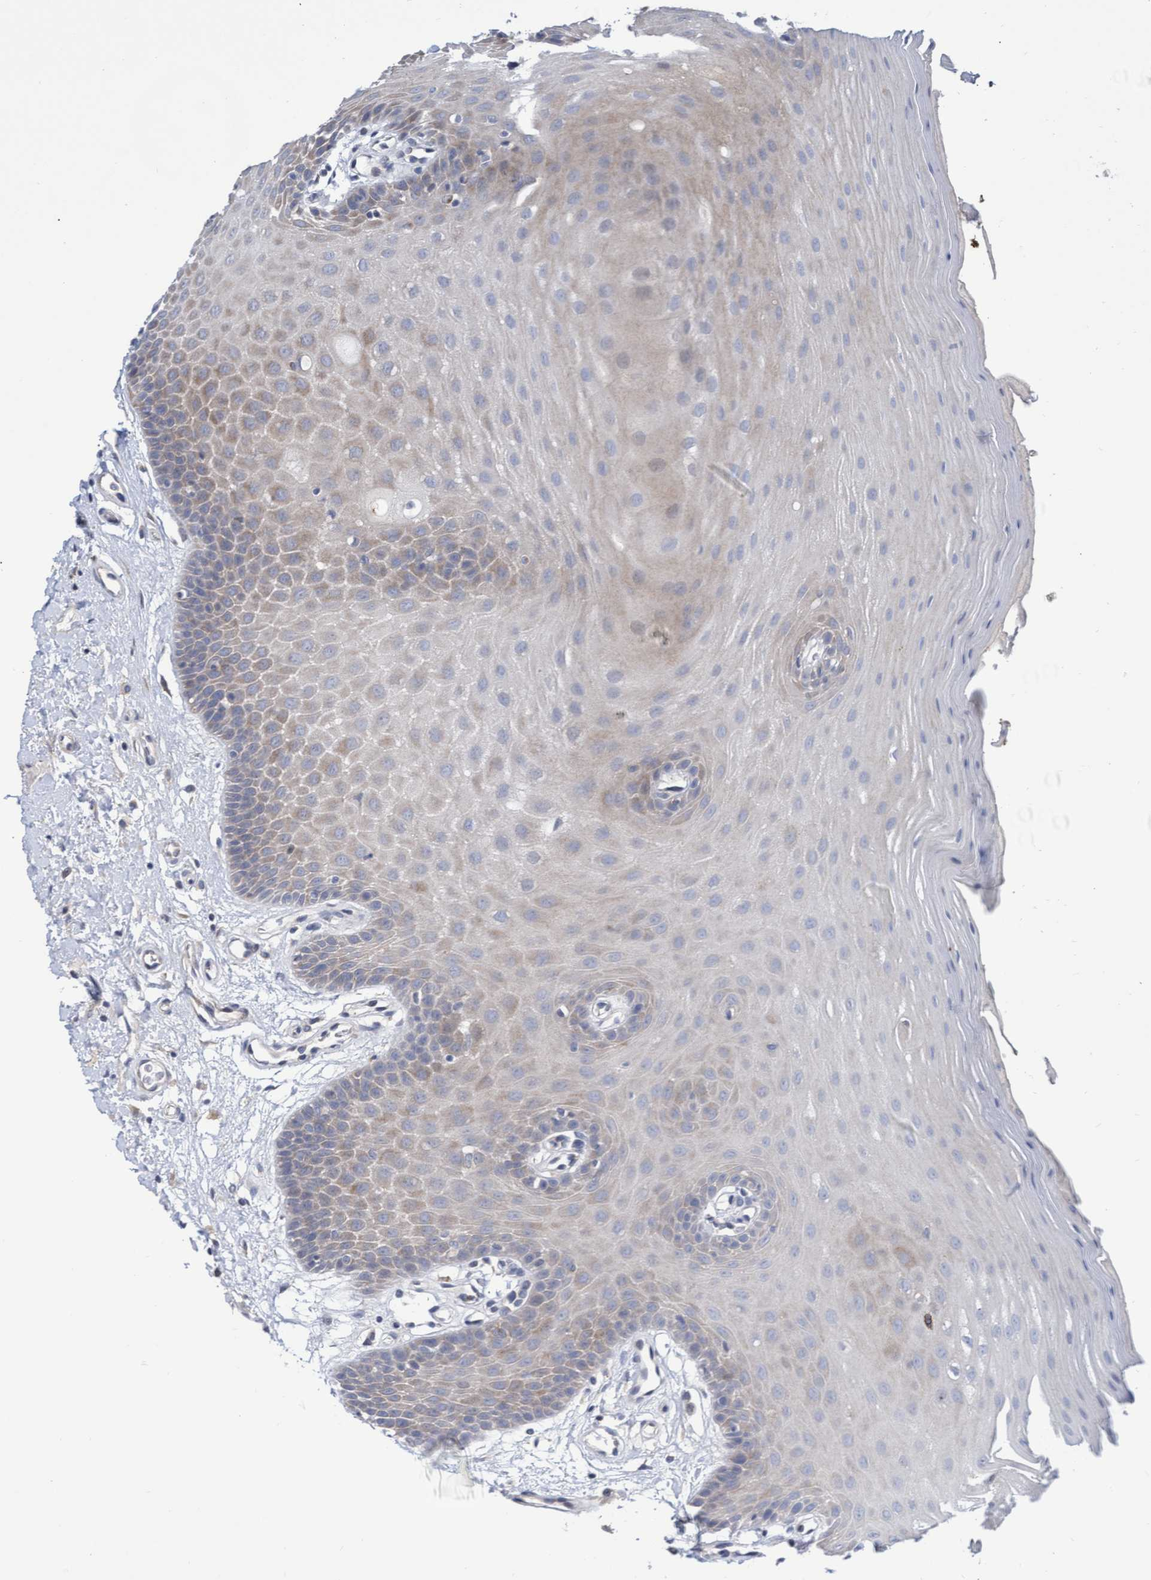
{"staining": {"intensity": "weak", "quantity": "25%-75%", "location": "cytoplasmic/membranous"}, "tissue": "oral mucosa", "cell_type": "Squamous epithelial cells", "image_type": "normal", "snomed": [{"axis": "morphology", "description": "Normal tissue, NOS"}, {"axis": "morphology", "description": "Squamous cell carcinoma, NOS"}, {"axis": "topography", "description": "Oral tissue"}, {"axis": "topography", "description": "Head-Neck"}], "caption": "Benign oral mucosa exhibits weak cytoplasmic/membranous expression in approximately 25%-75% of squamous epithelial cells, visualized by immunohistochemistry.", "gene": "ABCF2", "patient": {"sex": "male", "age": 71}}